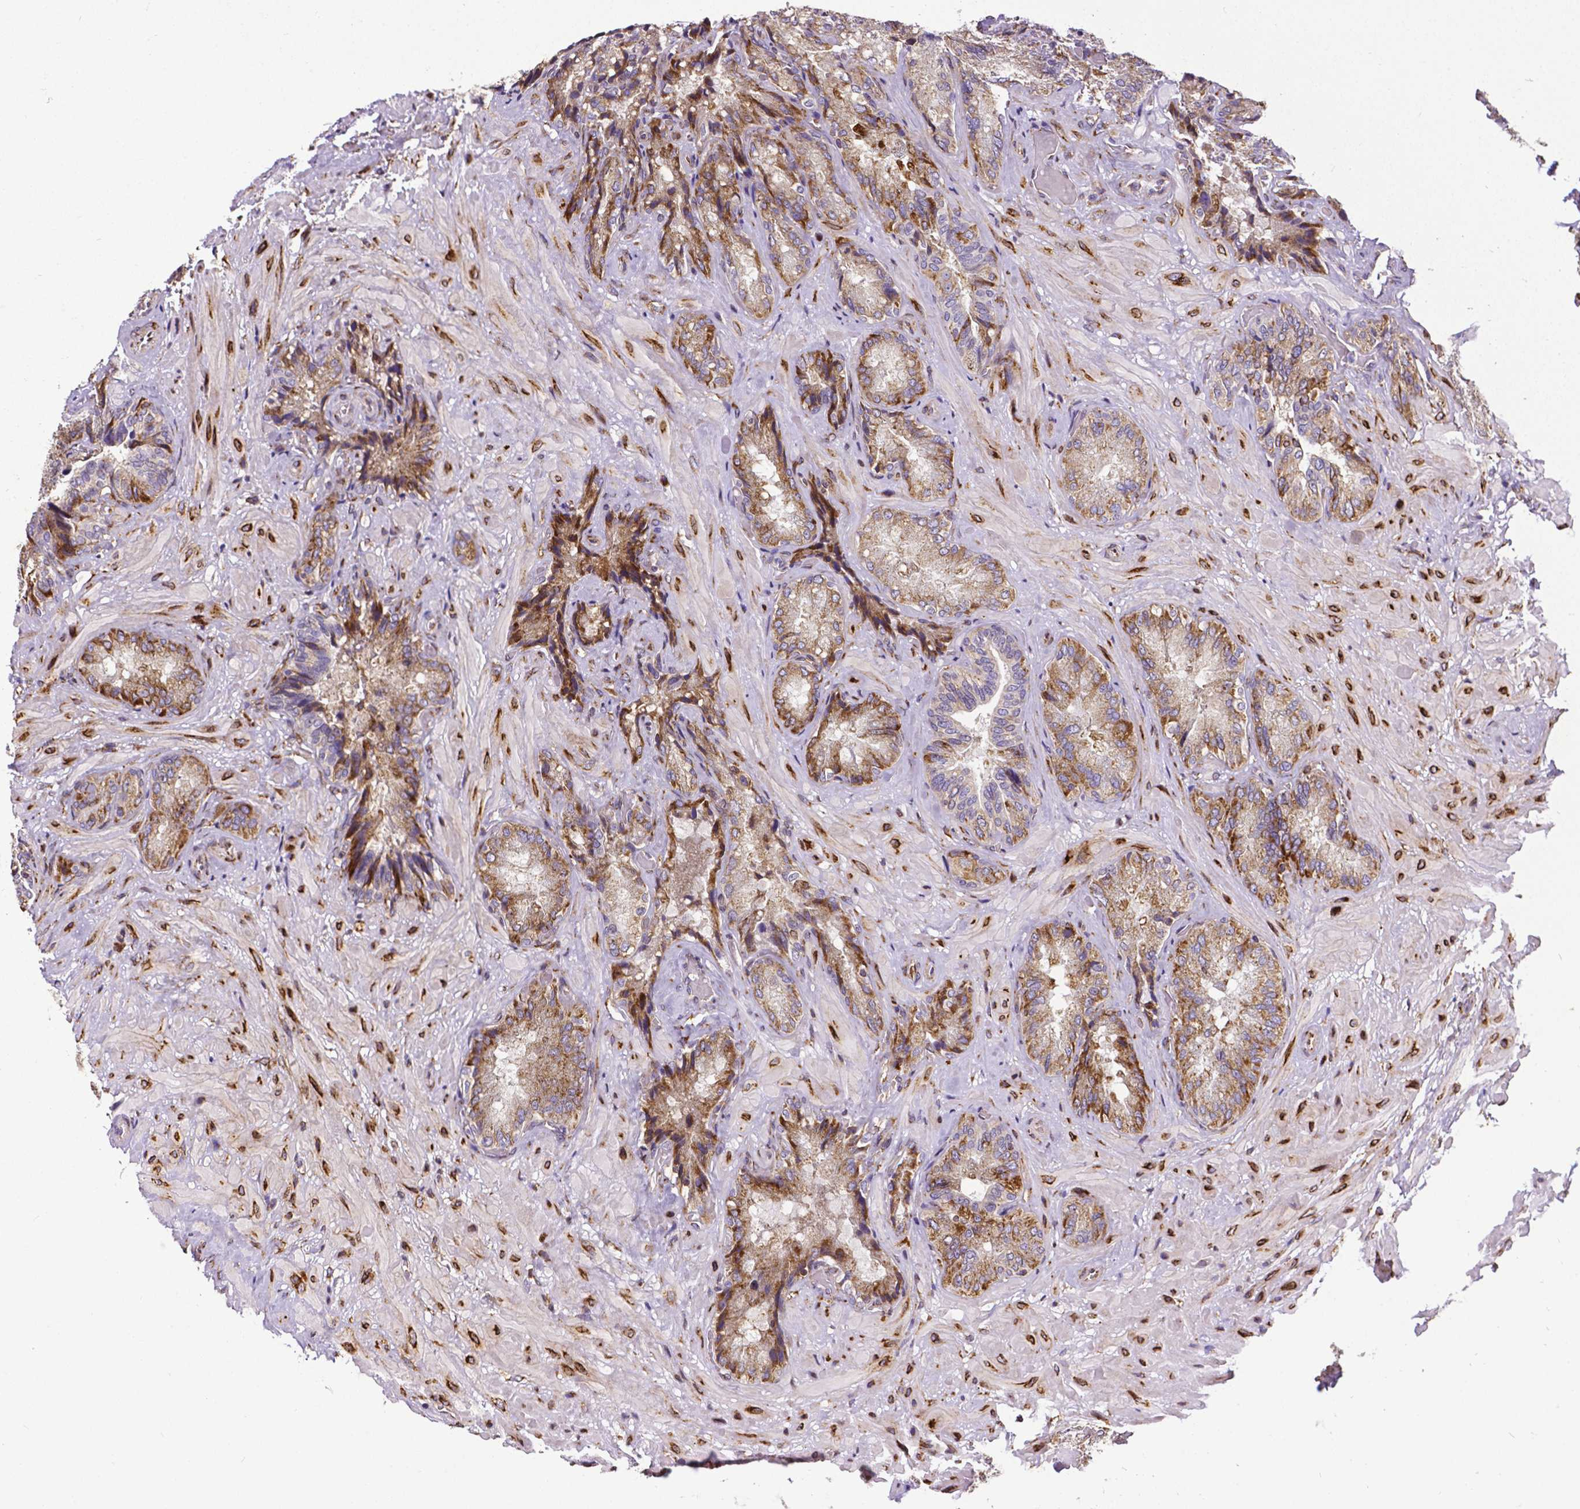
{"staining": {"intensity": "moderate", "quantity": "25%-75%", "location": "cytoplasmic/membranous"}, "tissue": "seminal vesicle", "cell_type": "Glandular cells", "image_type": "normal", "snomed": [{"axis": "morphology", "description": "Normal tissue, NOS"}, {"axis": "topography", "description": "Seminal veicle"}], "caption": "A brown stain shows moderate cytoplasmic/membranous expression of a protein in glandular cells of benign seminal vesicle.", "gene": "MTDH", "patient": {"sex": "male", "age": 57}}